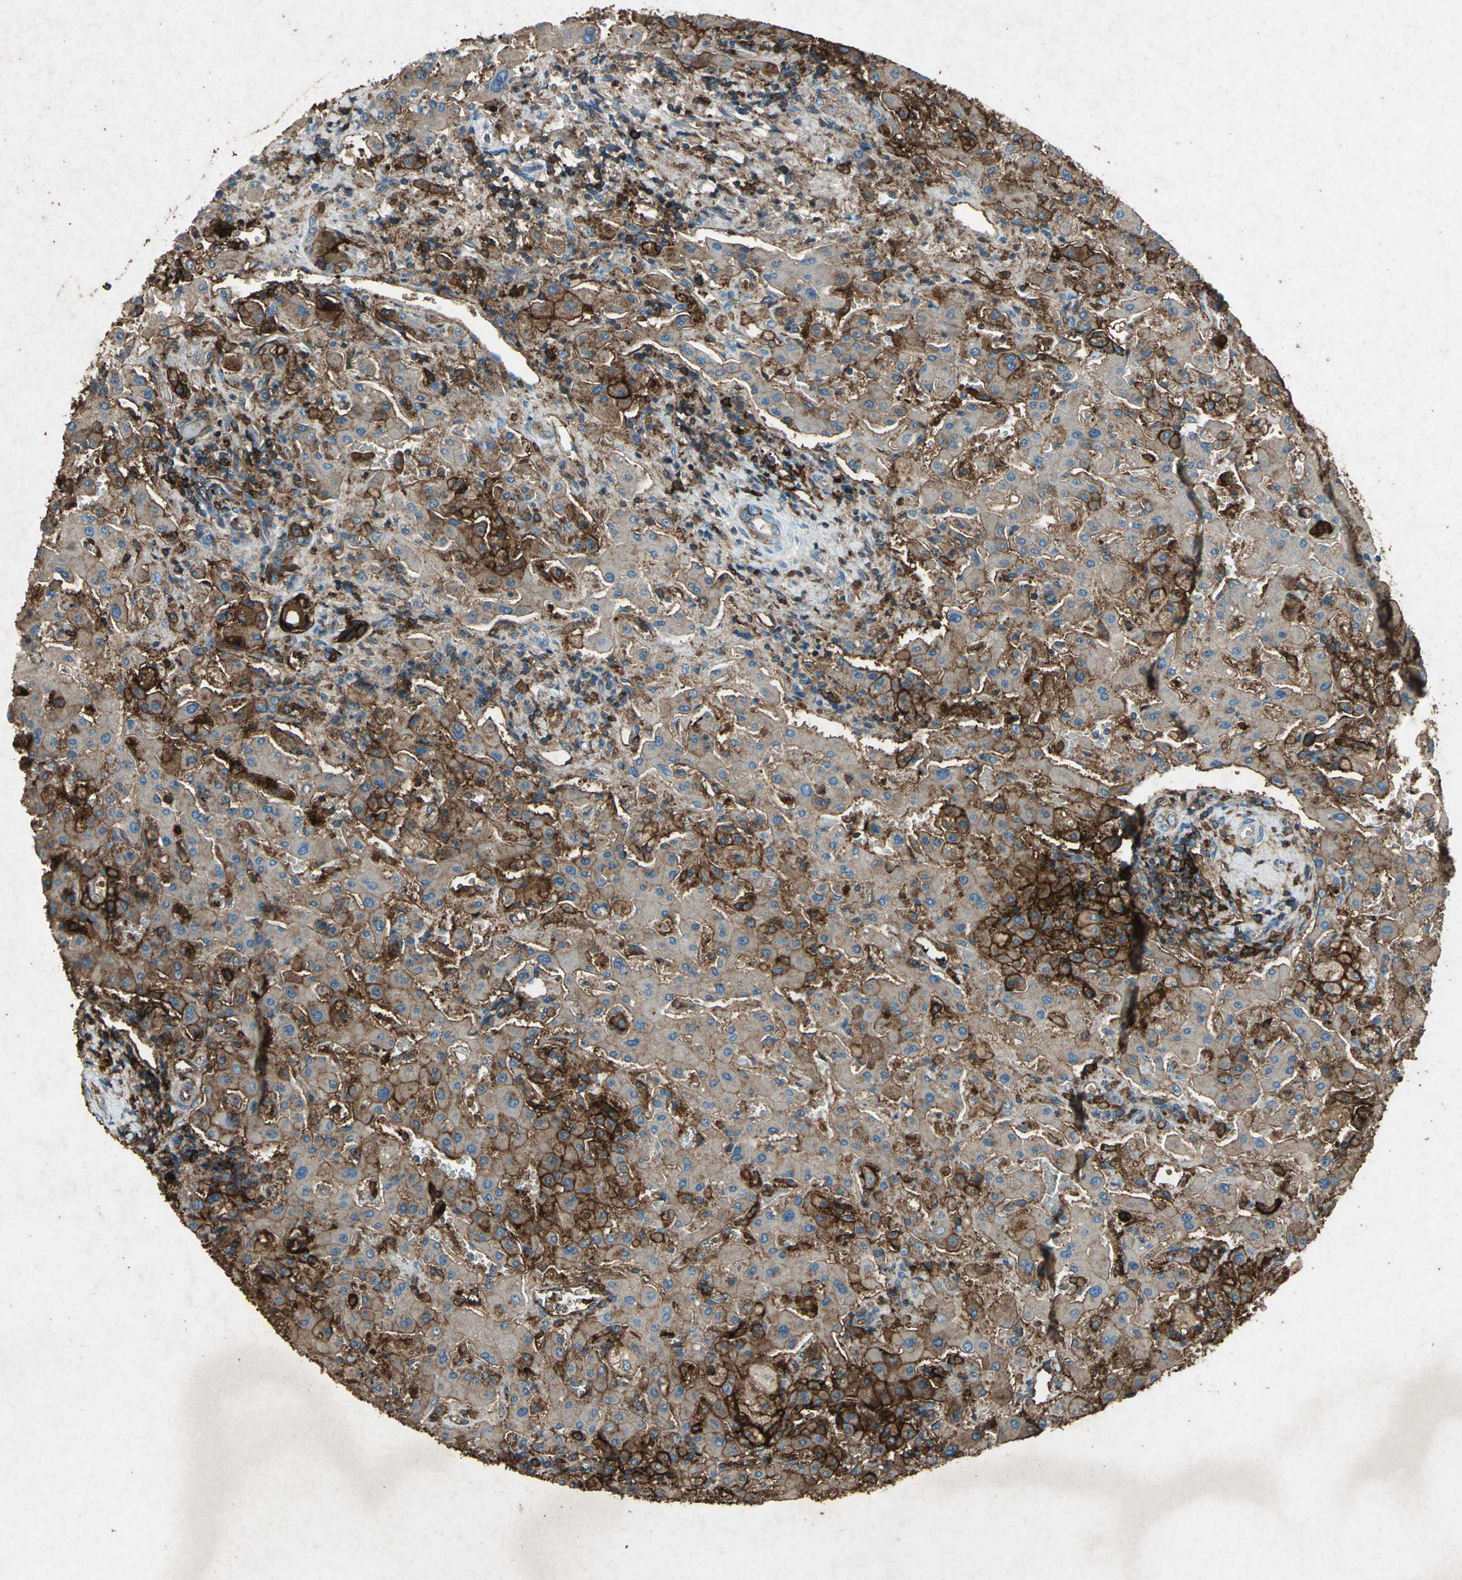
{"staining": {"intensity": "strong", "quantity": ">75%", "location": "cytoplasmic/membranous"}, "tissue": "liver cancer", "cell_type": "Tumor cells", "image_type": "cancer", "snomed": [{"axis": "morphology", "description": "Cholangiocarcinoma"}, {"axis": "topography", "description": "Liver"}], "caption": "This is a histology image of immunohistochemistry staining of liver cancer (cholangiocarcinoma), which shows strong staining in the cytoplasmic/membranous of tumor cells.", "gene": "CCR6", "patient": {"sex": "male", "age": 50}}